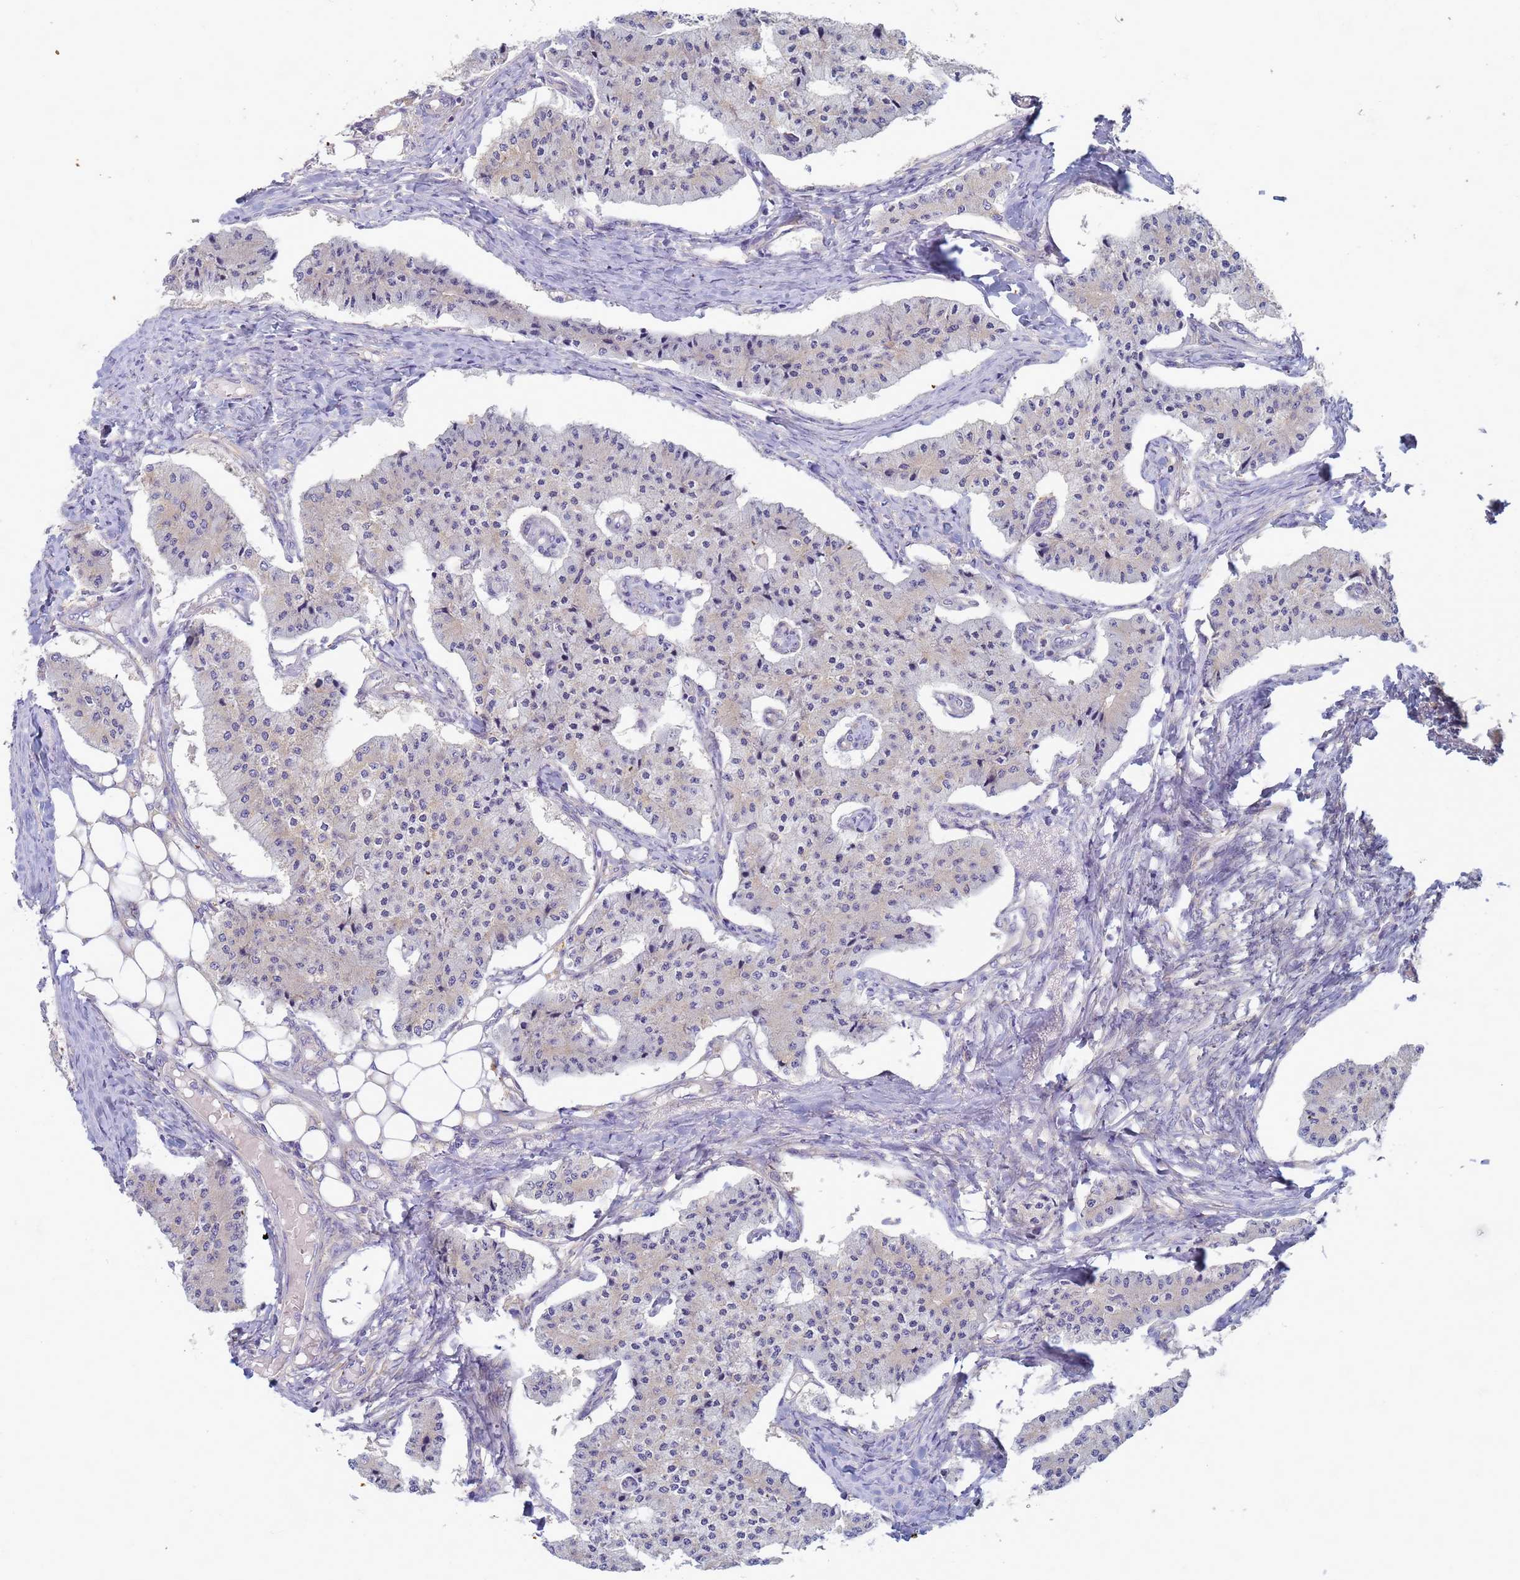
{"staining": {"intensity": "negative", "quantity": "none", "location": "none"}, "tissue": "carcinoid", "cell_type": "Tumor cells", "image_type": "cancer", "snomed": [{"axis": "morphology", "description": "Carcinoid, malignant, NOS"}, {"axis": "topography", "description": "Colon"}], "caption": "Immunohistochemistry of carcinoid displays no staining in tumor cells.", "gene": "EEA1", "patient": {"sex": "female", "age": 52}}